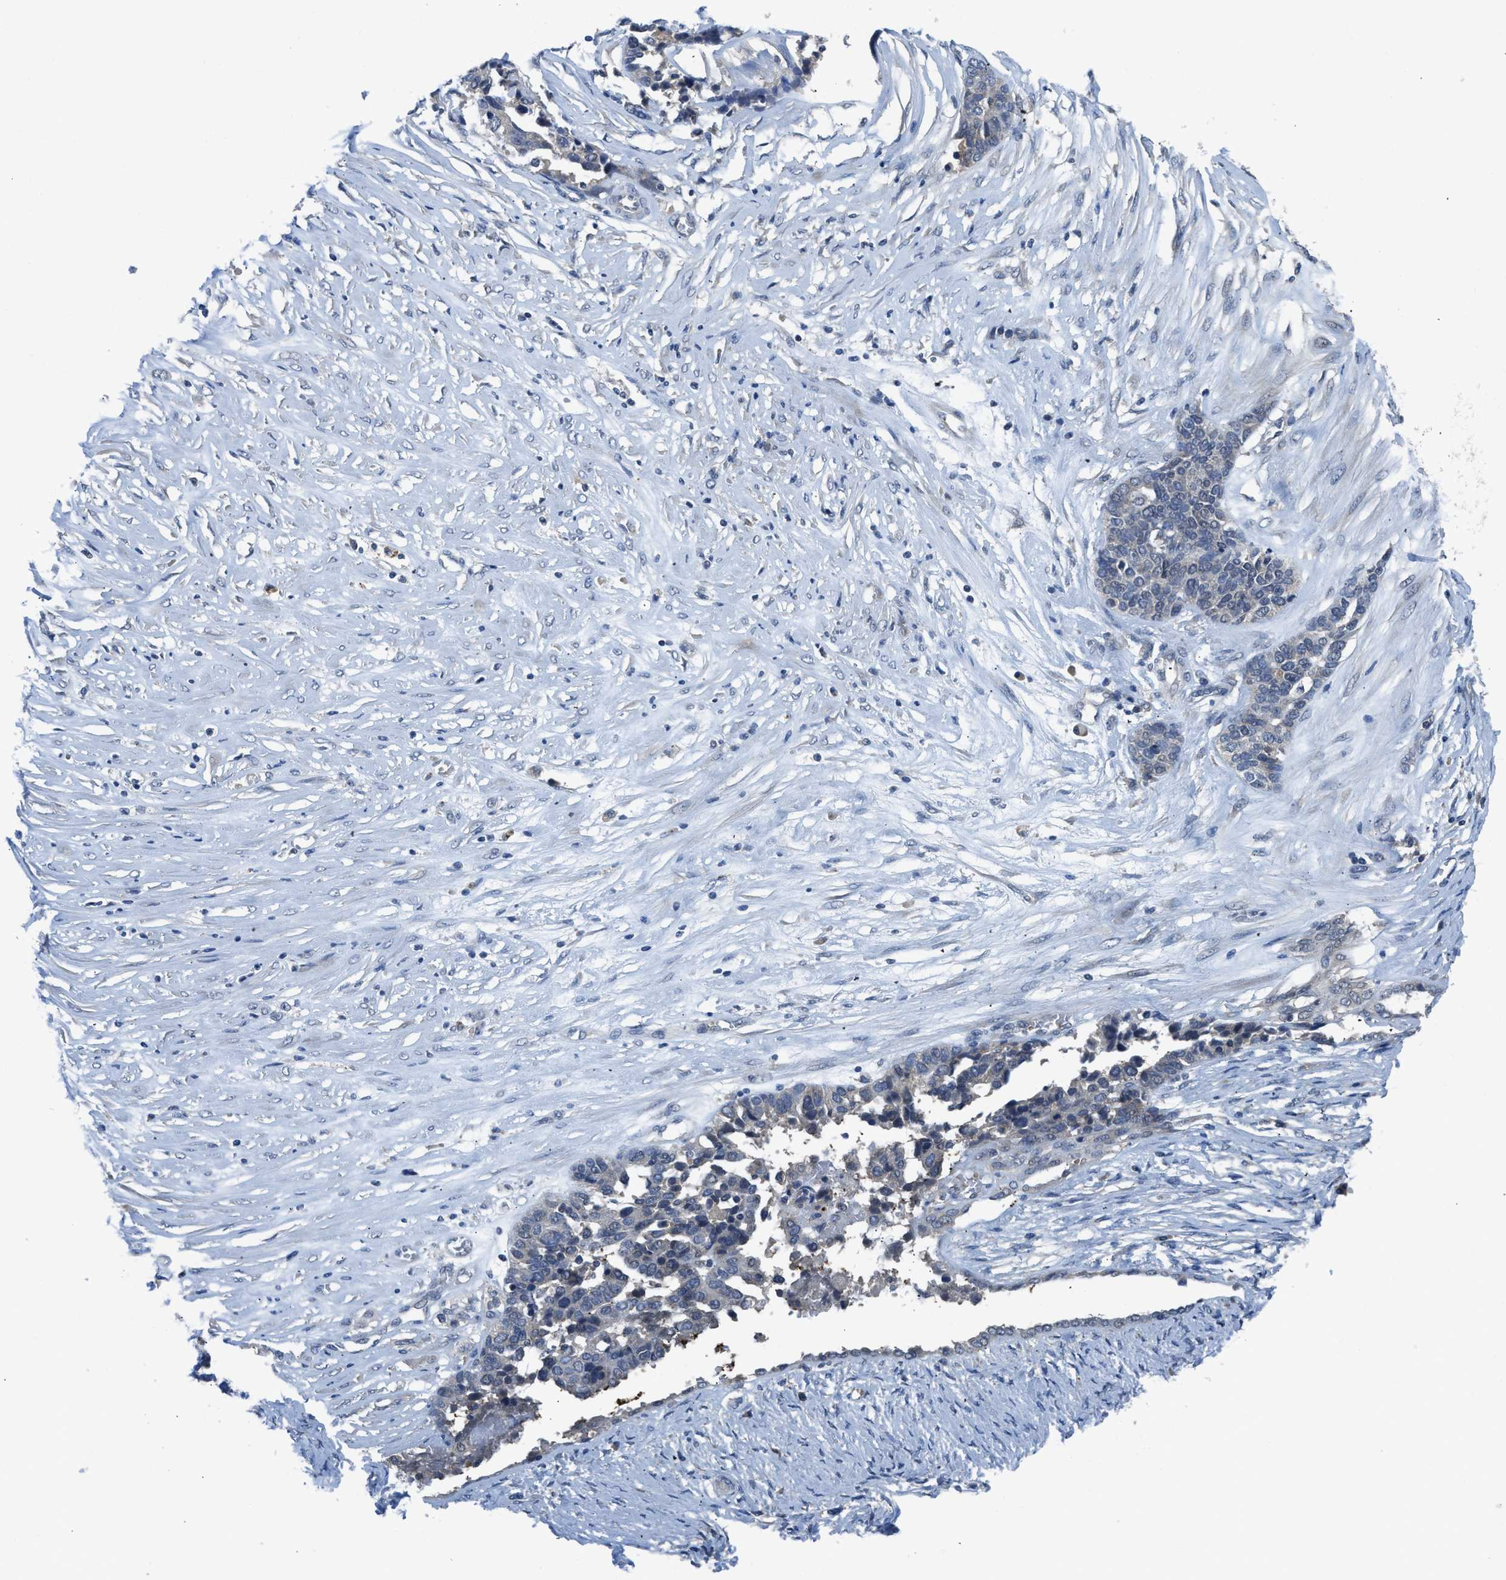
{"staining": {"intensity": "negative", "quantity": "none", "location": "none"}, "tissue": "ovarian cancer", "cell_type": "Tumor cells", "image_type": "cancer", "snomed": [{"axis": "morphology", "description": "Cystadenocarcinoma, serous, NOS"}, {"axis": "topography", "description": "Ovary"}], "caption": "Tumor cells are negative for protein expression in human ovarian cancer. (Stains: DAB immunohistochemistry with hematoxylin counter stain, Microscopy: brightfield microscopy at high magnification).", "gene": "PDE7A", "patient": {"sex": "female", "age": 44}}